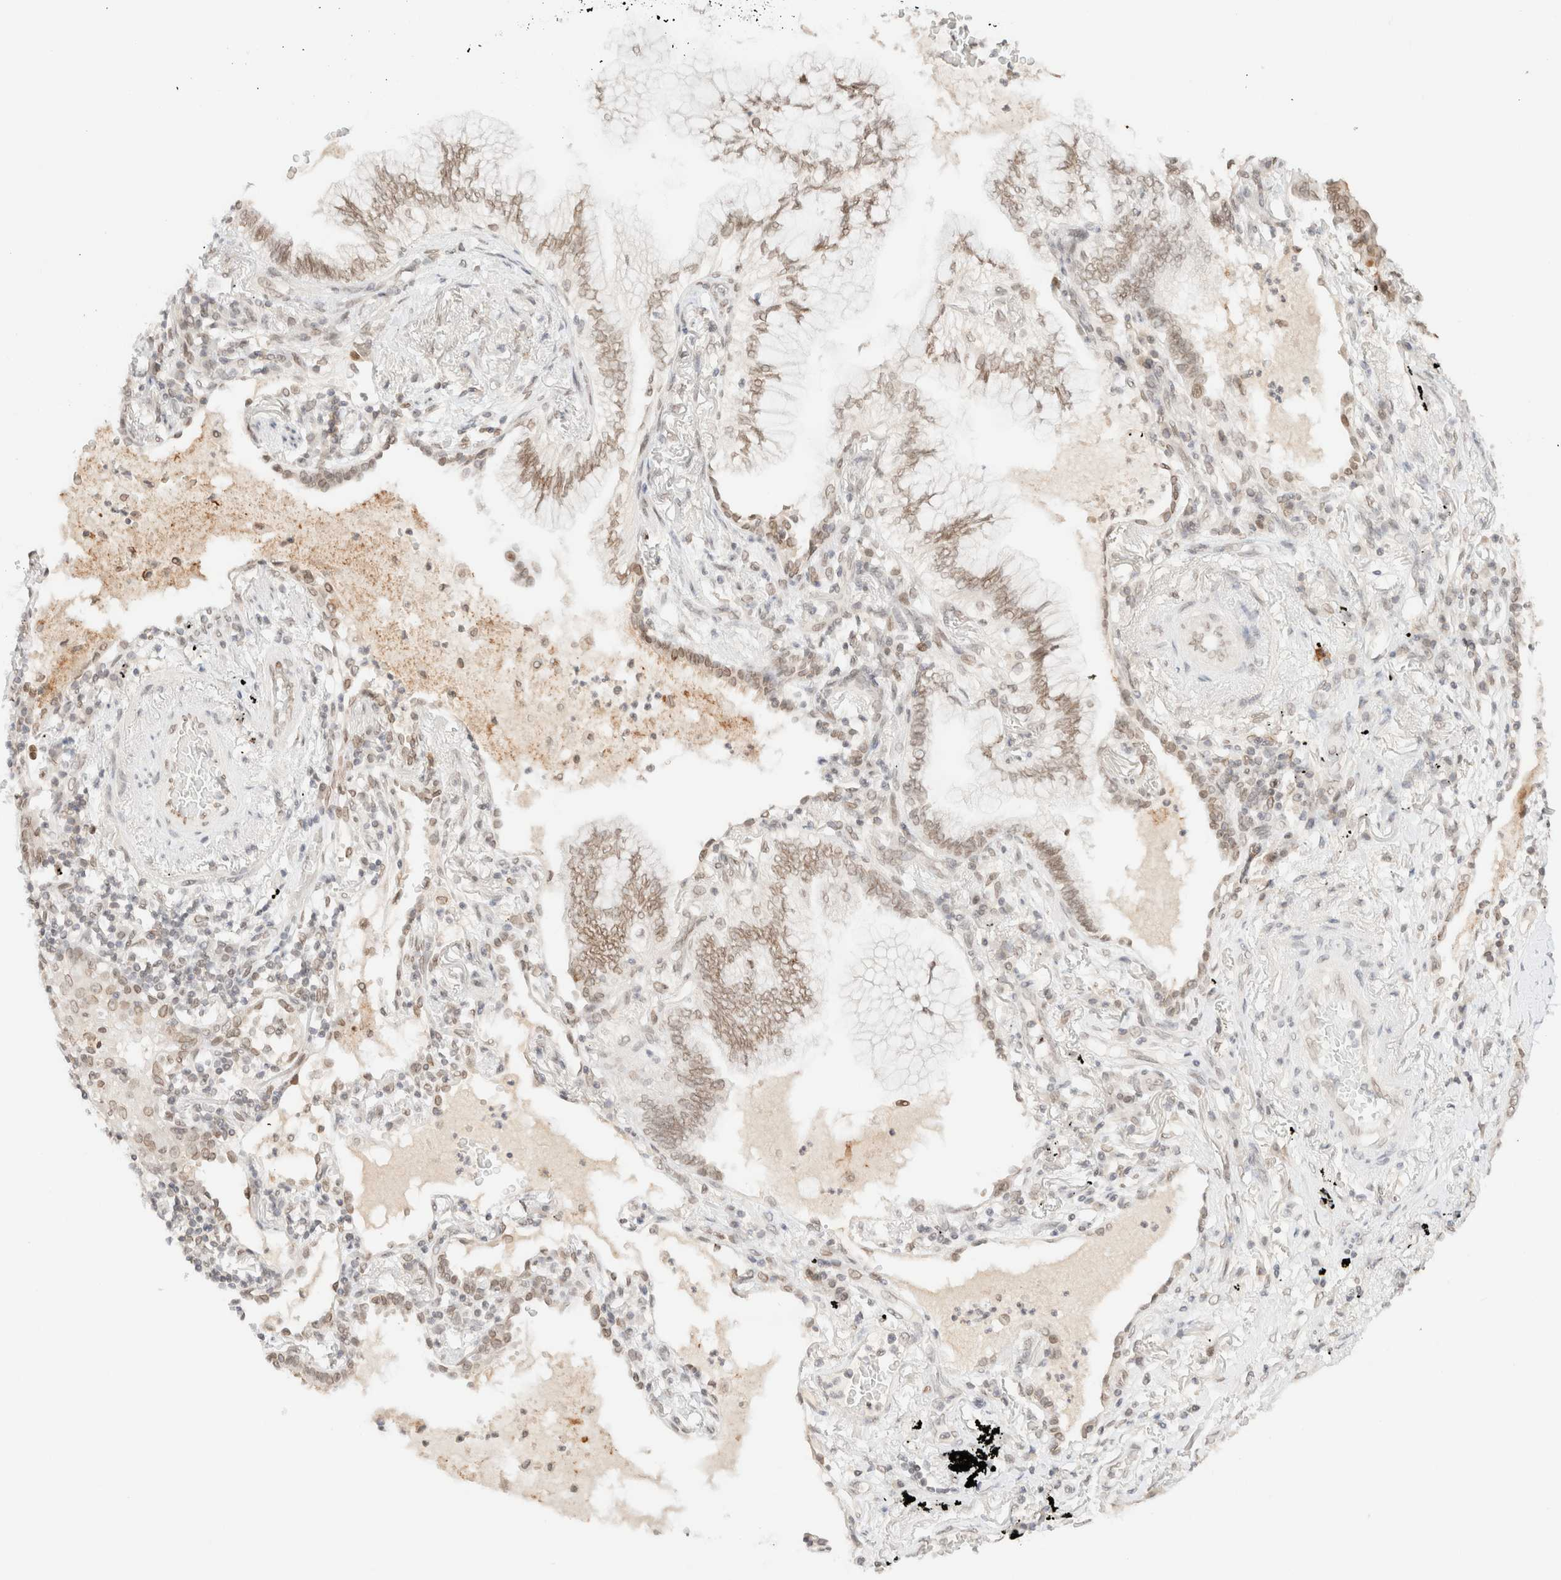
{"staining": {"intensity": "moderate", "quantity": "25%-75%", "location": "cytoplasmic/membranous,nuclear"}, "tissue": "lung cancer", "cell_type": "Tumor cells", "image_type": "cancer", "snomed": [{"axis": "morphology", "description": "Adenocarcinoma, NOS"}, {"axis": "topography", "description": "Lung"}], "caption": "DAB (3,3'-diaminobenzidine) immunohistochemical staining of adenocarcinoma (lung) demonstrates moderate cytoplasmic/membranous and nuclear protein positivity in about 25%-75% of tumor cells.", "gene": "ZNF770", "patient": {"sex": "female", "age": 70}}